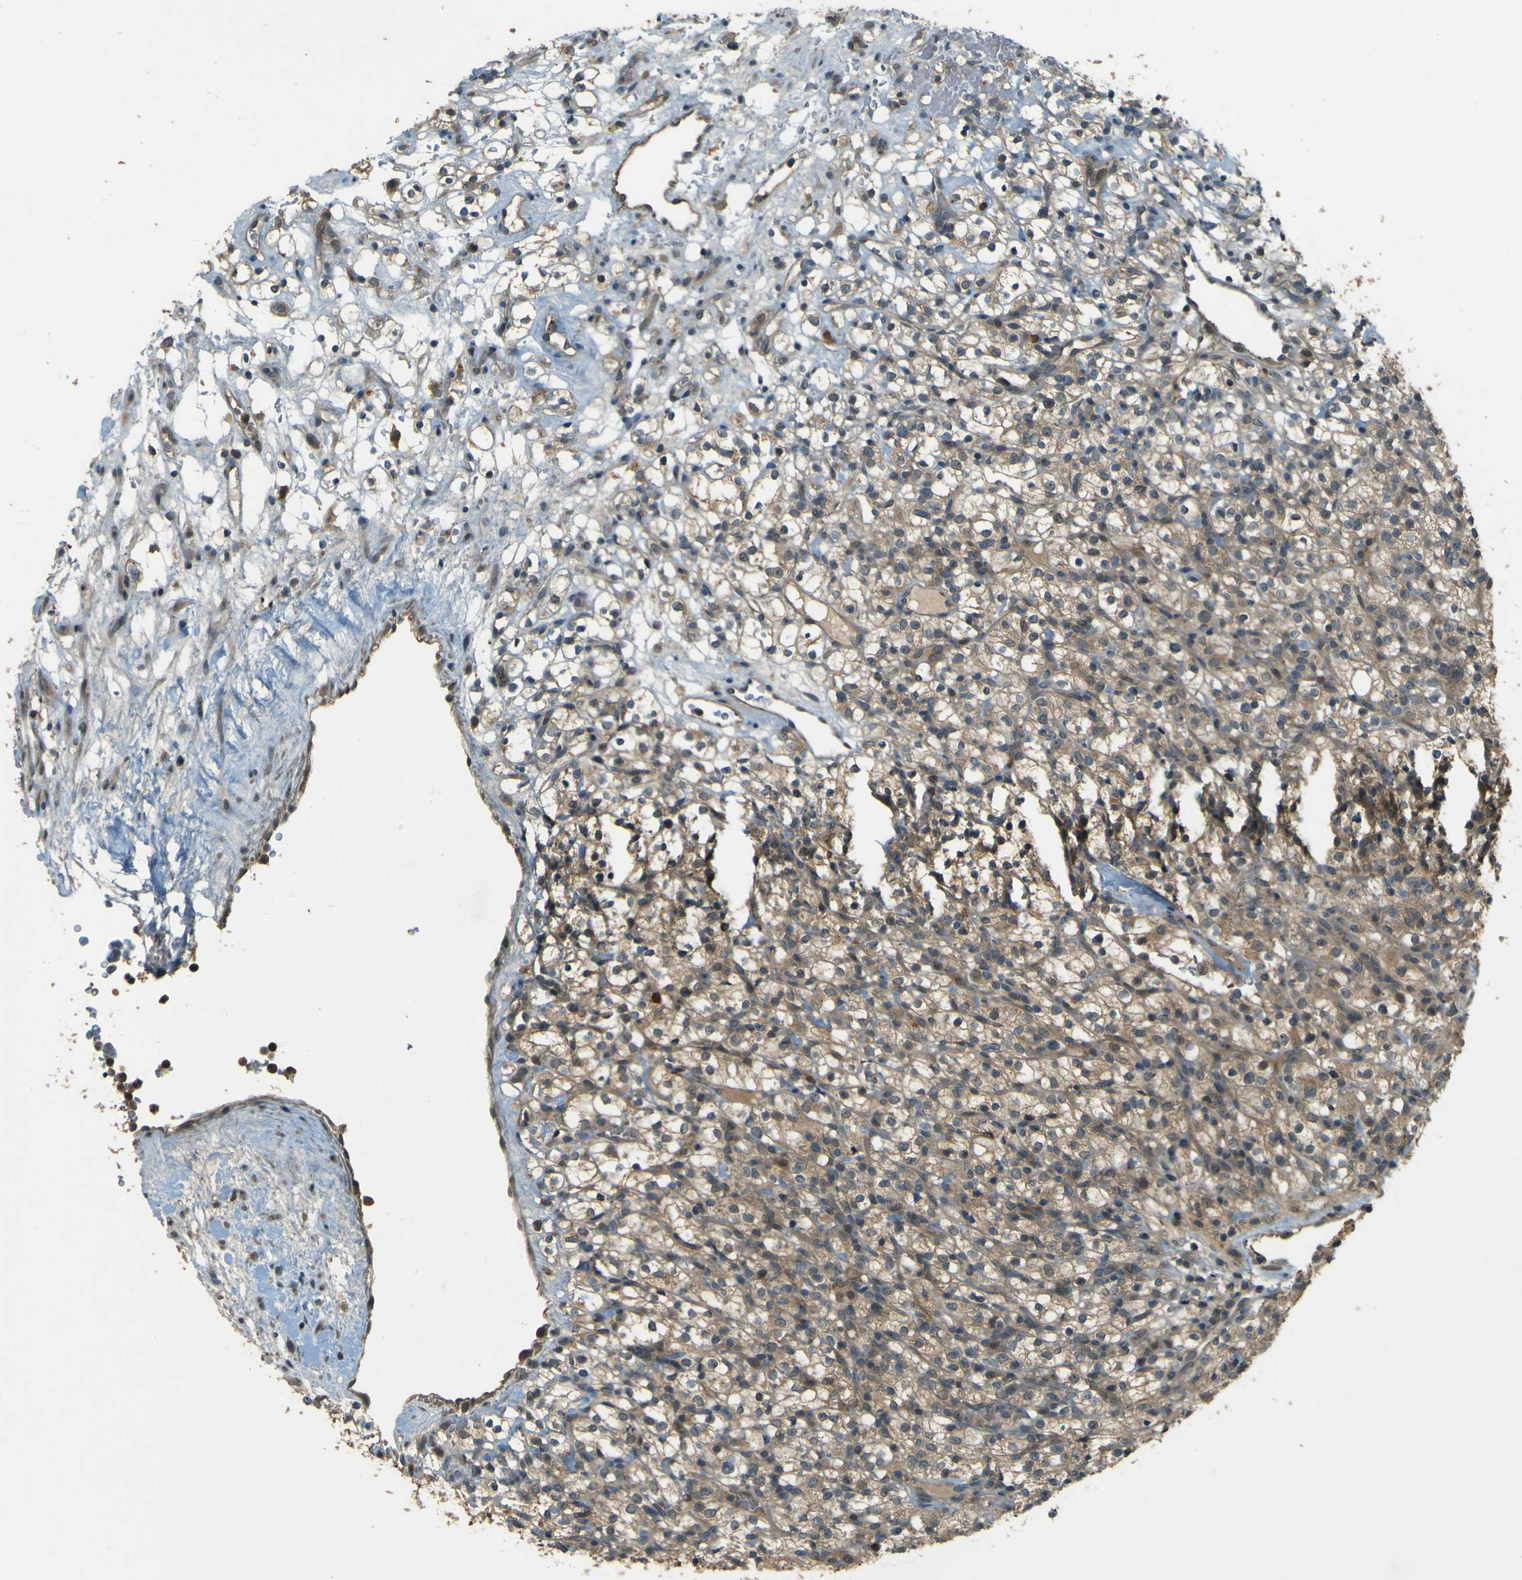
{"staining": {"intensity": "weak", "quantity": ">75%", "location": "cytoplasmic/membranous"}, "tissue": "renal cancer", "cell_type": "Tumor cells", "image_type": "cancer", "snomed": [{"axis": "morphology", "description": "Normal tissue, NOS"}, {"axis": "morphology", "description": "Adenocarcinoma, NOS"}, {"axis": "topography", "description": "Kidney"}], "caption": "A low amount of weak cytoplasmic/membranous positivity is present in about >75% of tumor cells in renal adenocarcinoma tissue. (DAB (3,3'-diaminobenzidine) IHC, brown staining for protein, blue staining for nuclei).", "gene": "MPDZ", "patient": {"sex": "female", "age": 72}}